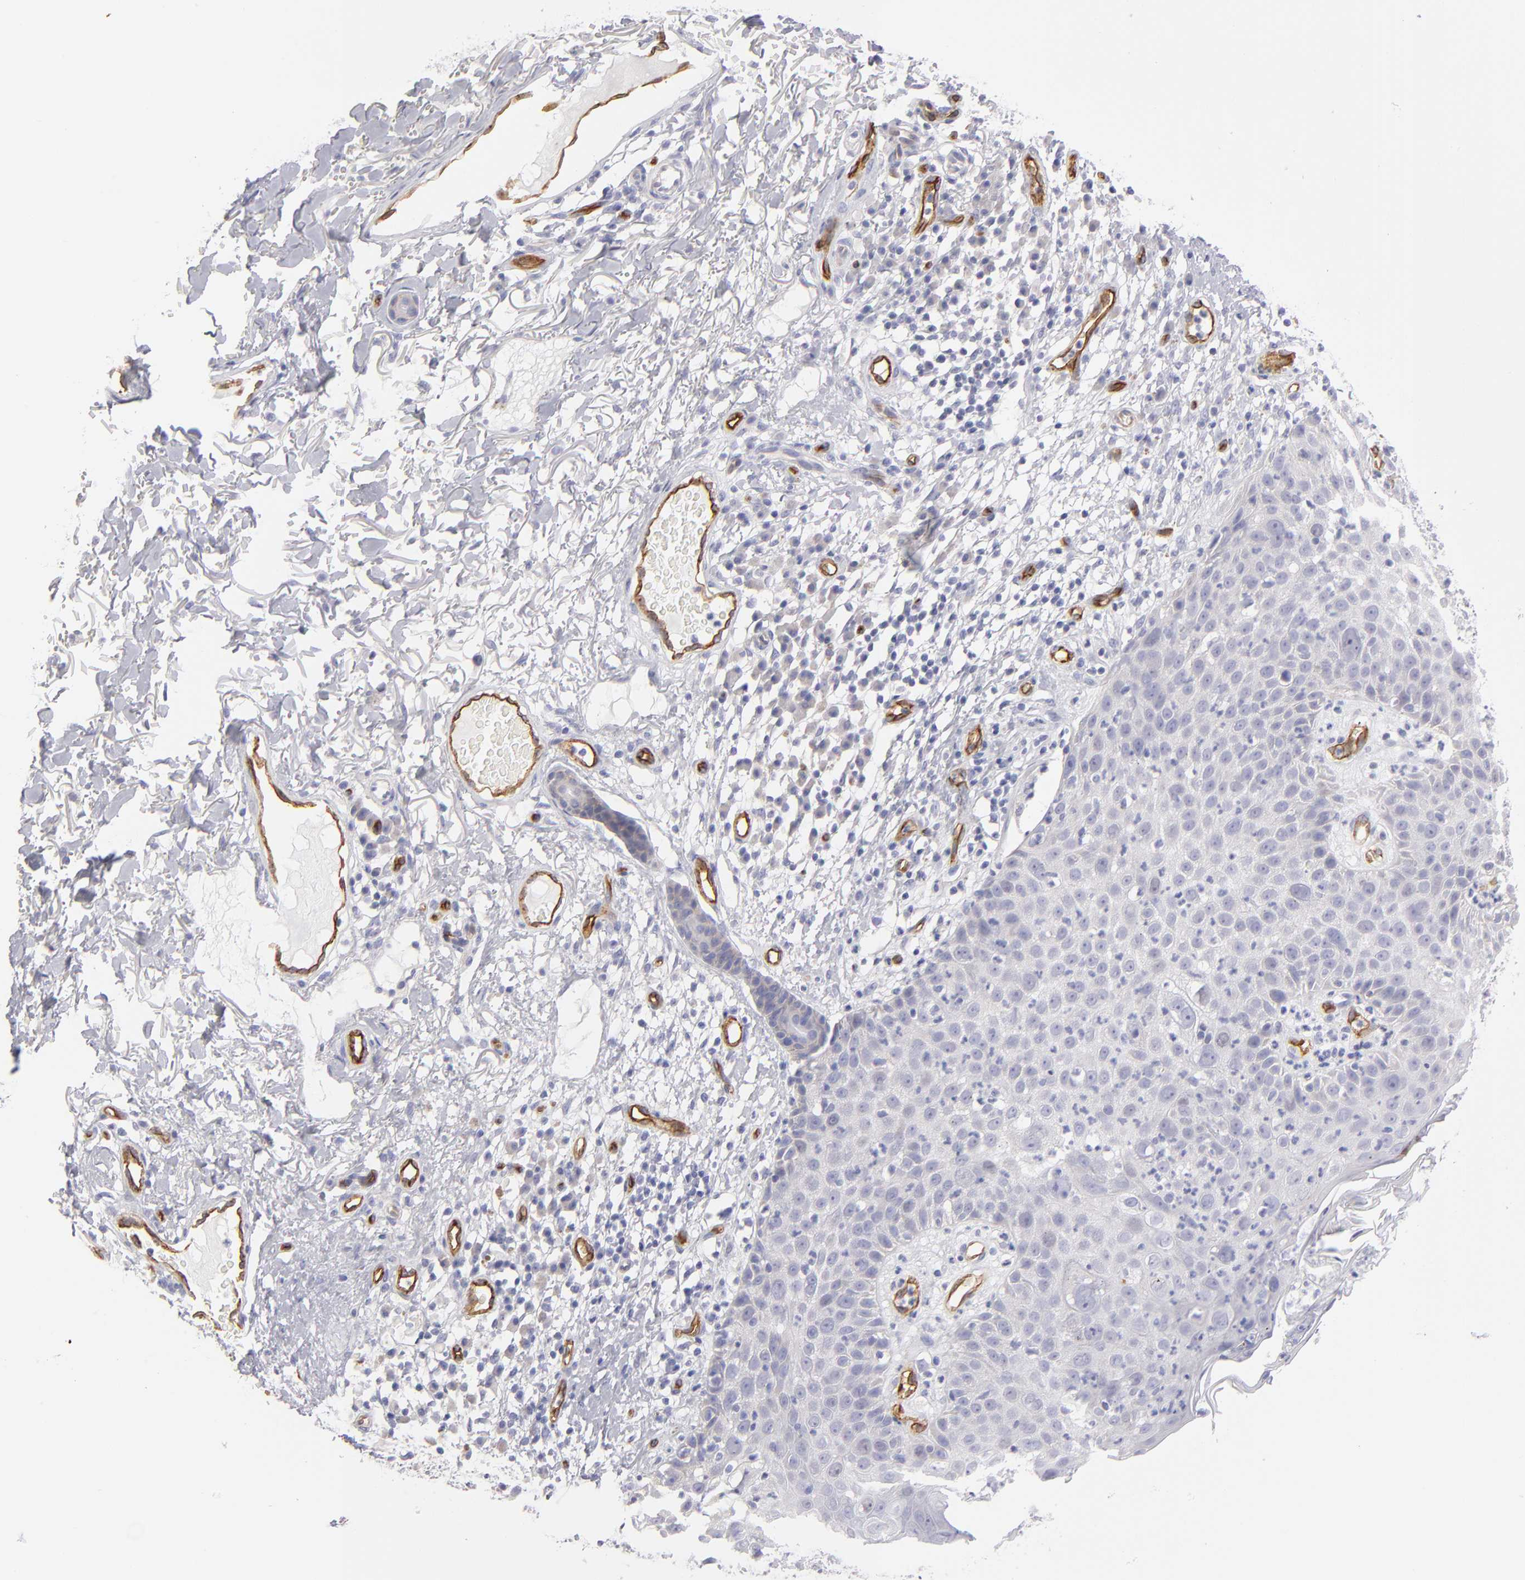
{"staining": {"intensity": "negative", "quantity": "none", "location": "none"}, "tissue": "skin cancer", "cell_type": "Tumor cells", "image_type": "cancer", "snomed": [{"axis": "morphology", "description": "Squamous cell carcinoma, NOS"}, {"axis": "topography", "description": "Skin"}], "caption": "The immunohistochemistry histopathology image has no significant staining in tumor cells of skin cancer tissue.", "gene": "PLVAP", "patient": {"sex": "male", "age": 87}}